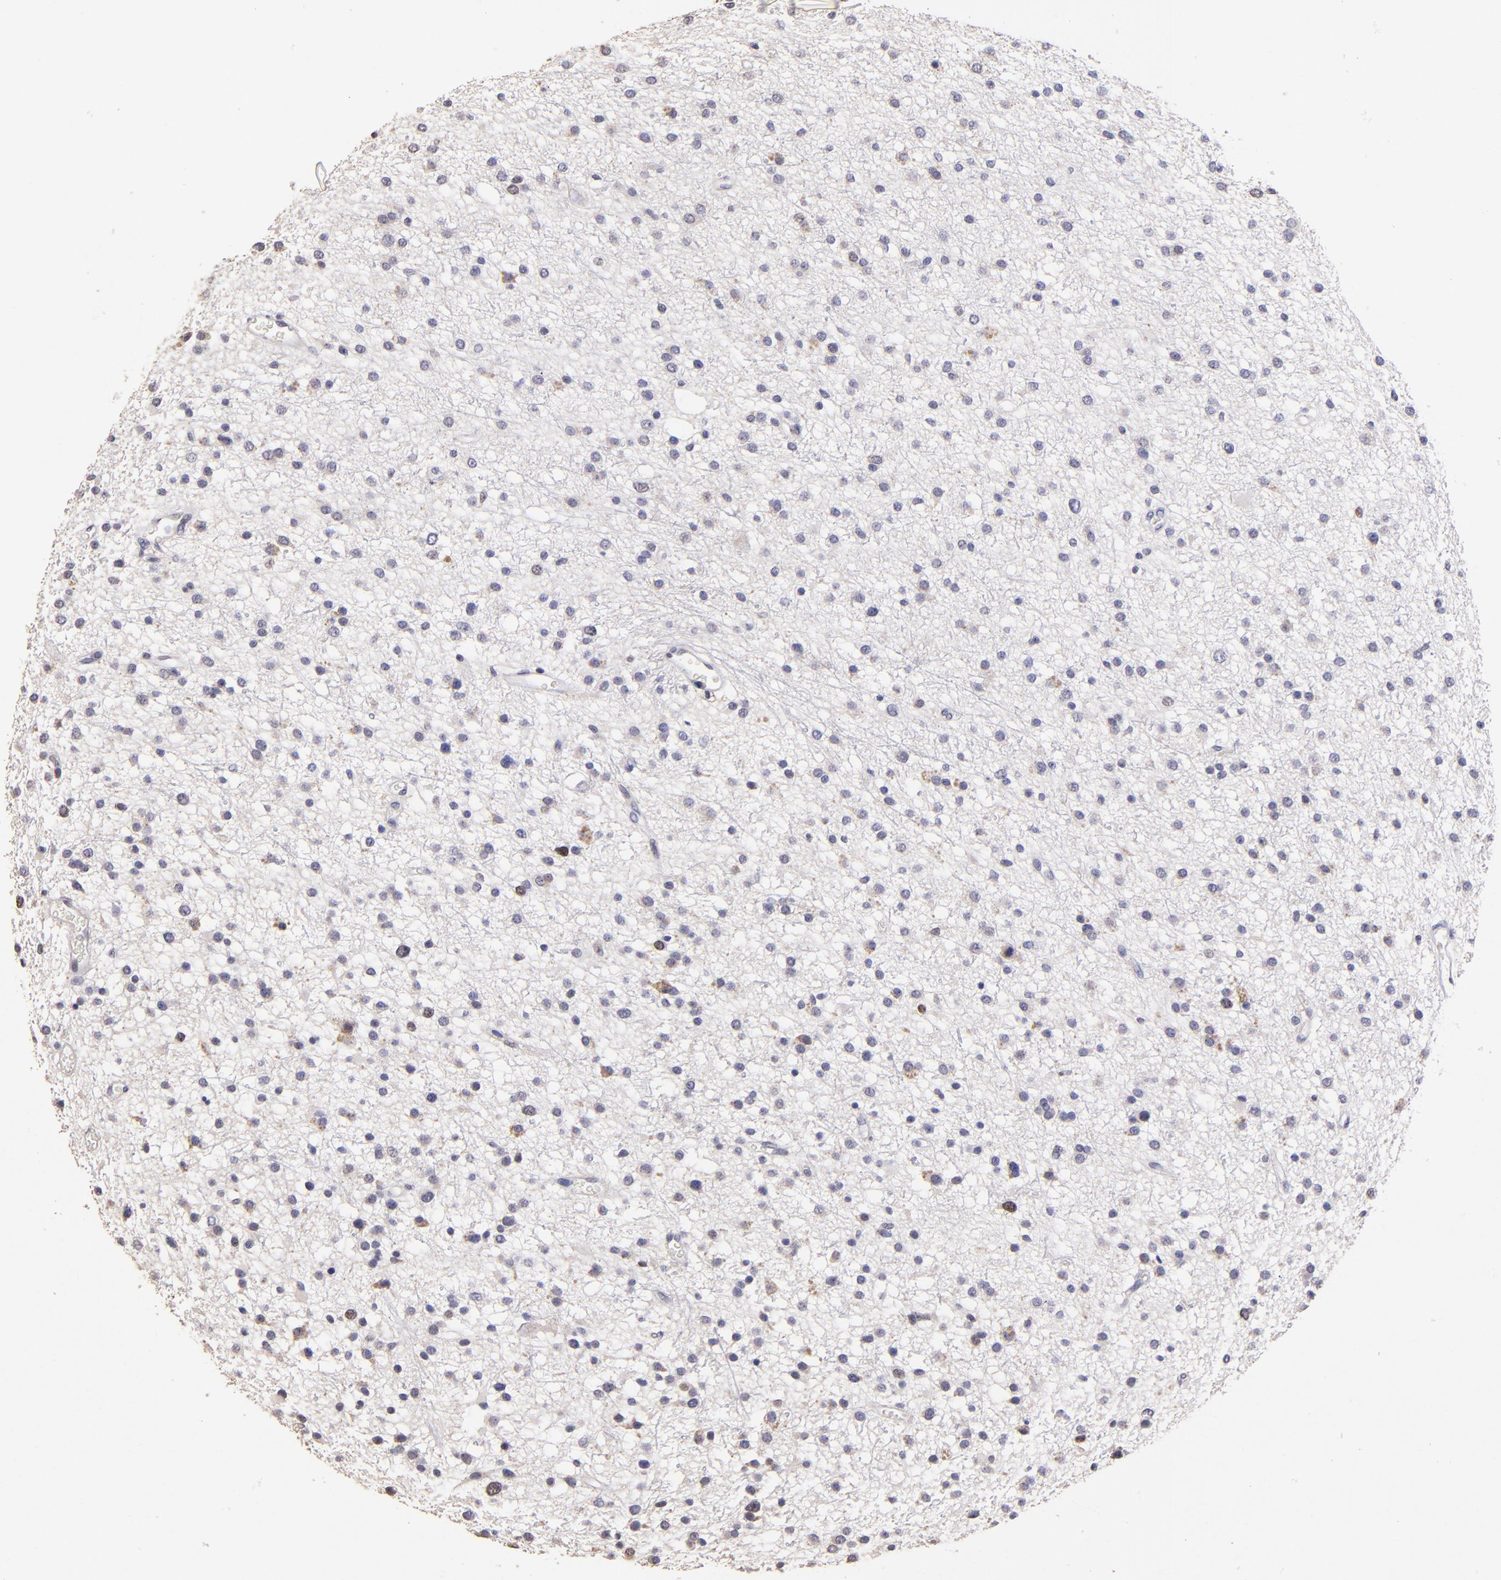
{"staining": {"intensity": "weak", "quantity": "<25%", "location": "nuclear"}, "tissue": "glioma", "cell_type": "Tumor cells", "image_type": "cancer", "snomed": [{"axis": "morphology", "description": "Glioma, malignant, Low grade"}, {"axis": "topography", "description": "Brain"}], "caption": "Immunohistochemistry (IHC) image of human glioma stained for a protein (brown), which exhibits no positivity in tumor cells.", "gene": "DNMT1", "patient": {"sex": "female", "age": 36}}